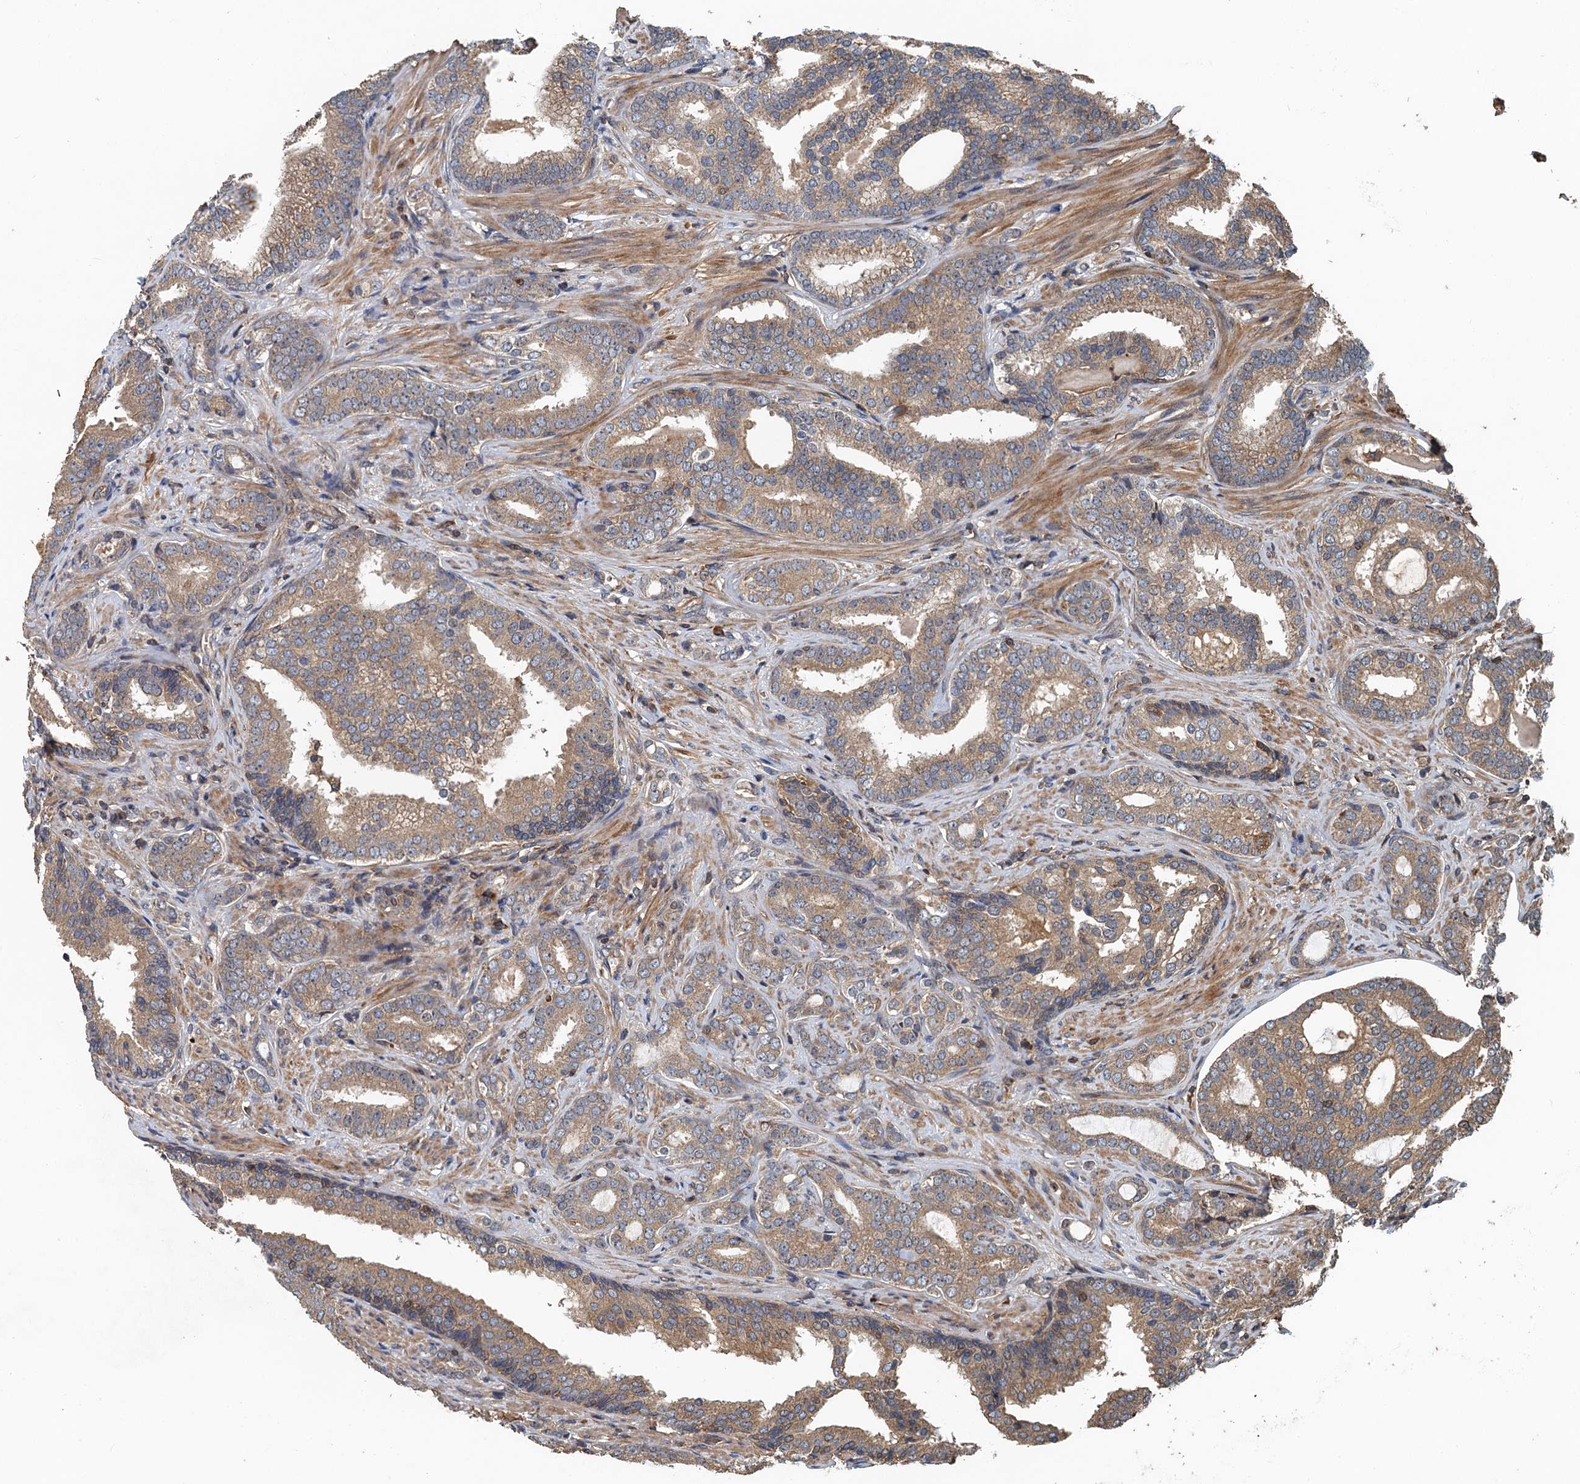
{"staining": {"intensity": "moderate", "quantity": ">75%", "location": "cytoplasmic/membranous"}, "tissue": "prostate cancer", "cell_type": "Tumor cells", "image_type": "cancer", "snomed": [{"axis": "morphology", "description": "Adenocarcinoma, High grade"}, {"axis": "topography", "description": "Prostate"}], "caption": "Immunohistochemical staining of human prostate cancer (adenocarcinoma (high-grade)) exhibits medium levels of moderate cytoplasmic/membranous expression in about >75% of tumor cells. The staining was performed using DAB to visualize the protein expression in brown, while the nuclei were stained in blue with hematoxylin (Magnification: 20x).", "gene": "BORCS5", "patient": {"sex": "male", "age": 63}}